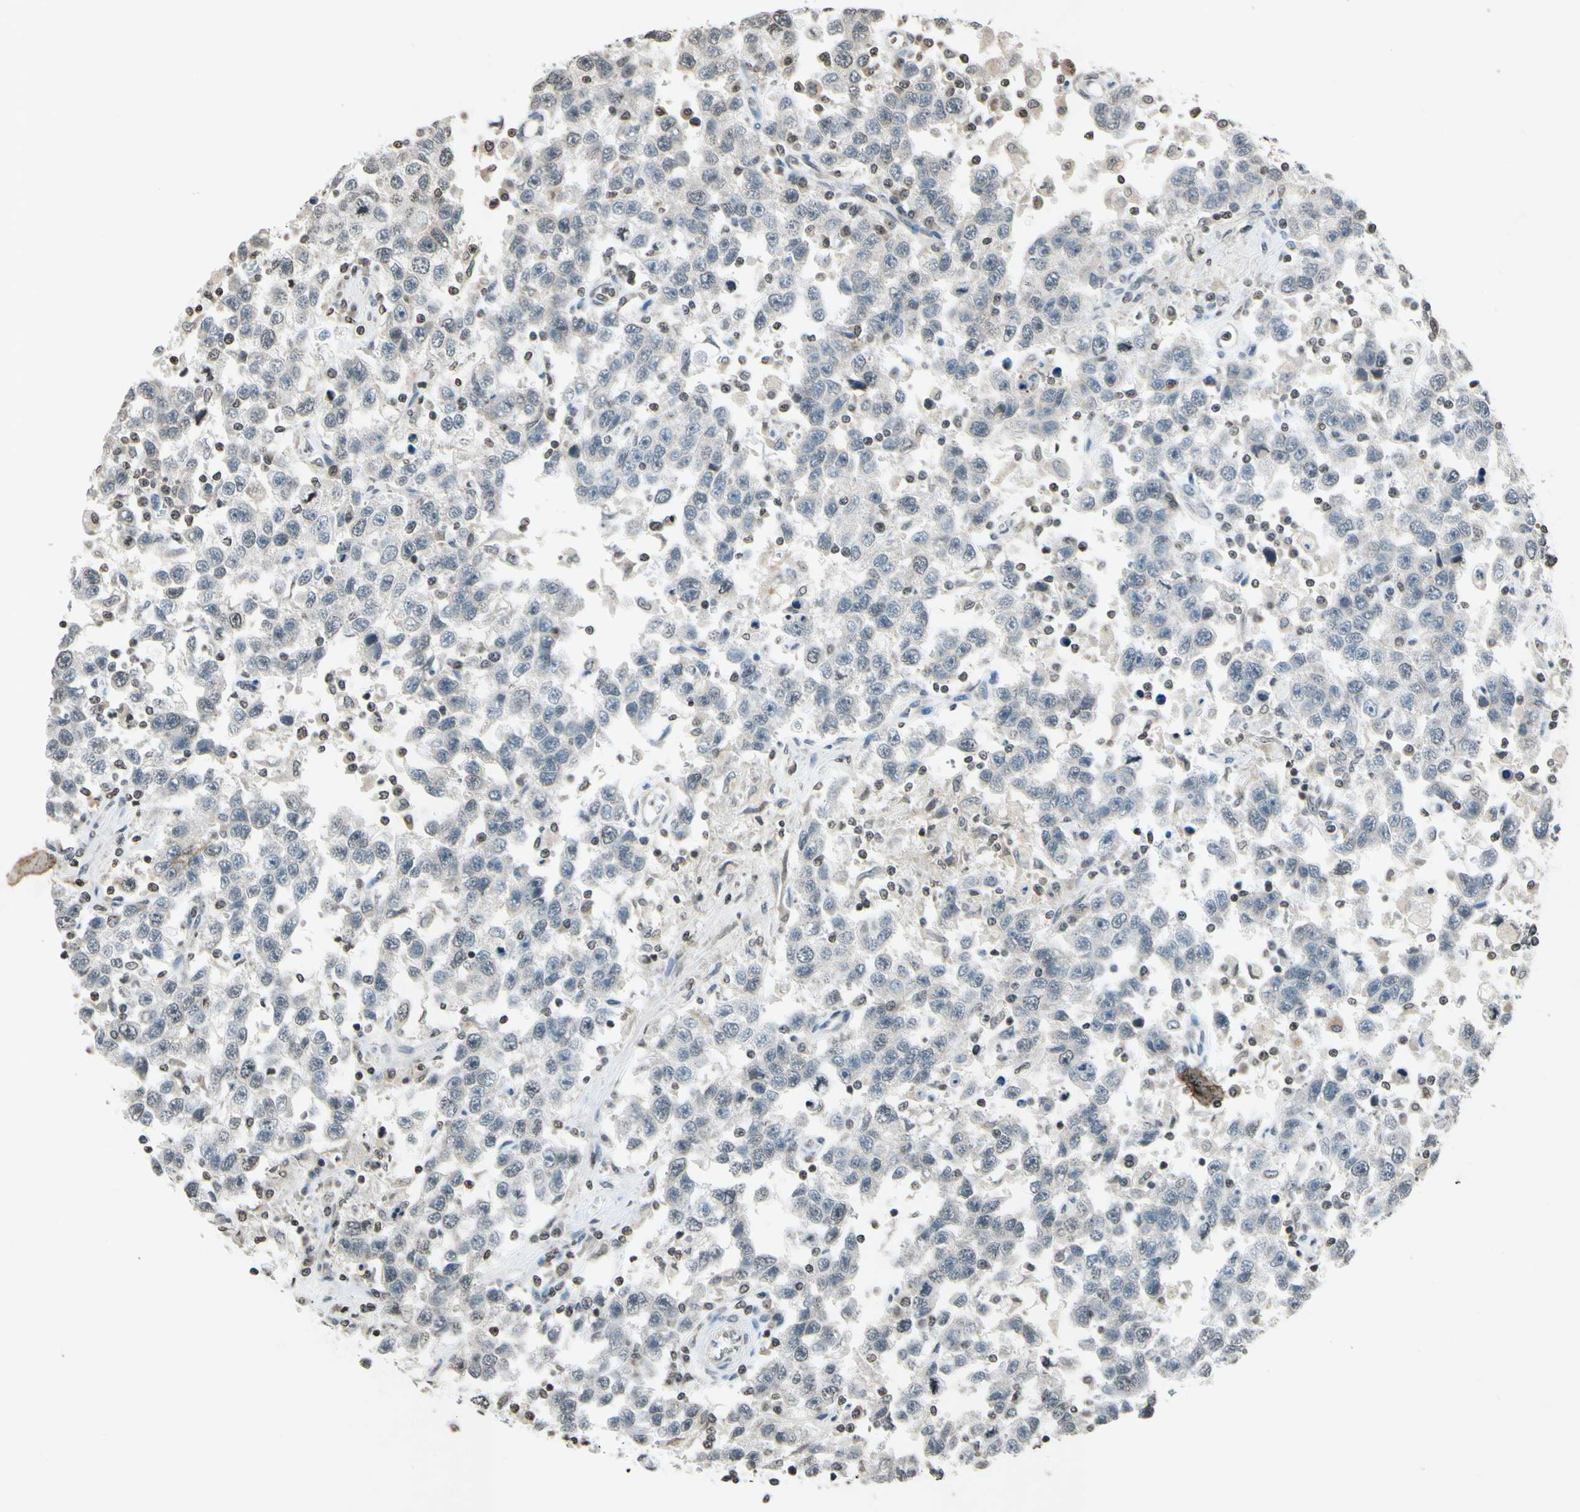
{"staining": {"intensity": "weak", "quantity": "25%-75%", "location": "cytoplasmic/membranous"}, "tissue": "testis cancer", "cell_type": "Tumor cells", "image_type": "cancer", "snomed": [{"axis": "morphology", "description": "Seminoma, NOS"}, {"axis": "topography", "description": "Testis"}], "caption": "This micrograph exhibits IHC staining of testis cancer (seminoma), with low weak cytoplasmic/membranous staining in about 25%-75% of tumor cells.", "gene": "CLDN11", "patient": {"sex": "male", "age": 41}}